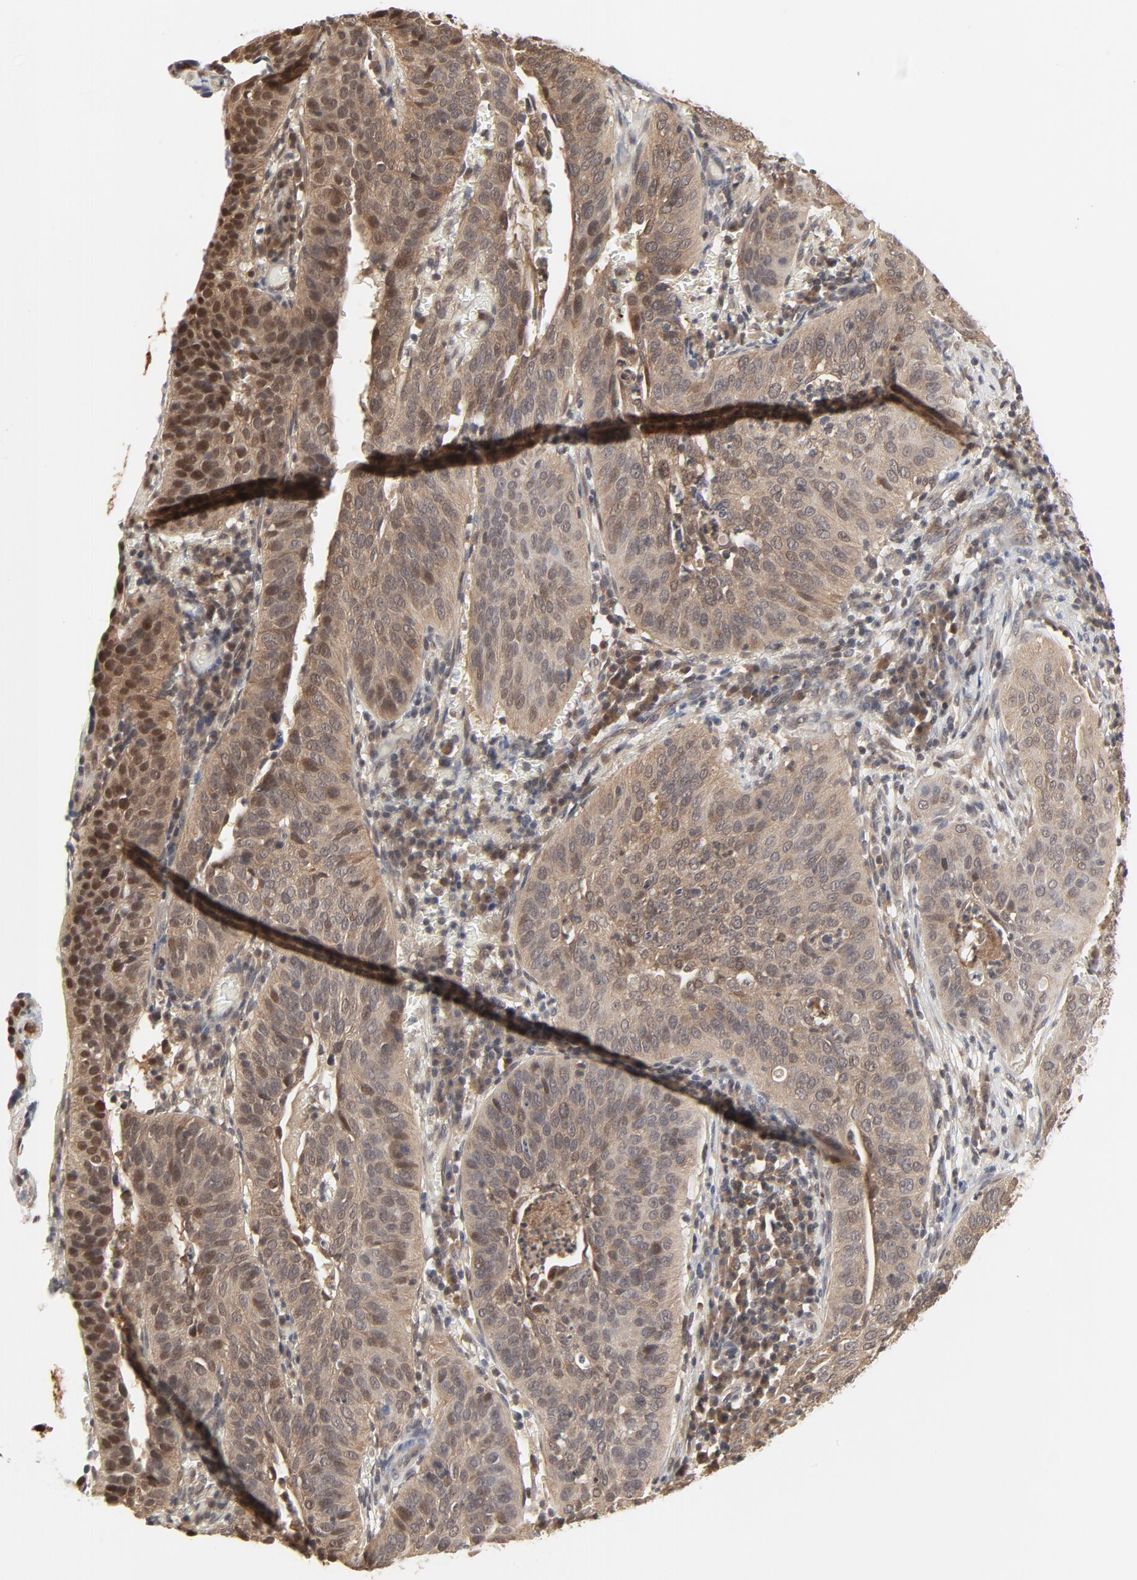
{"staining": {"intensity": "moderate", "quantity": "25%-75%", "location": "cytoplasmic/membranous,nuclear"}, "tissue": "cervical cancer", "cell_type": "Tumor cells", "image_type": "cancer", "snomed": [{"axis": "morphology", "description": "Squamous cell carcinoma, NOS"}, {"axis": "topography", "description": "Cervix"}], "caption": "Immunohistochemistry of human squamous cell carcinoma (cervical) shows medium levels of moderate cytoplasmic/membranous and nuclear positivity in approximately 25%-75% of tumor cells. (DAB (3,3'-diaminobenzidine) IHC, brown staining for protein, blue staining for nuclei).", "gene": "NEDD8", "patient": {"sex": "female", "age": 39}}